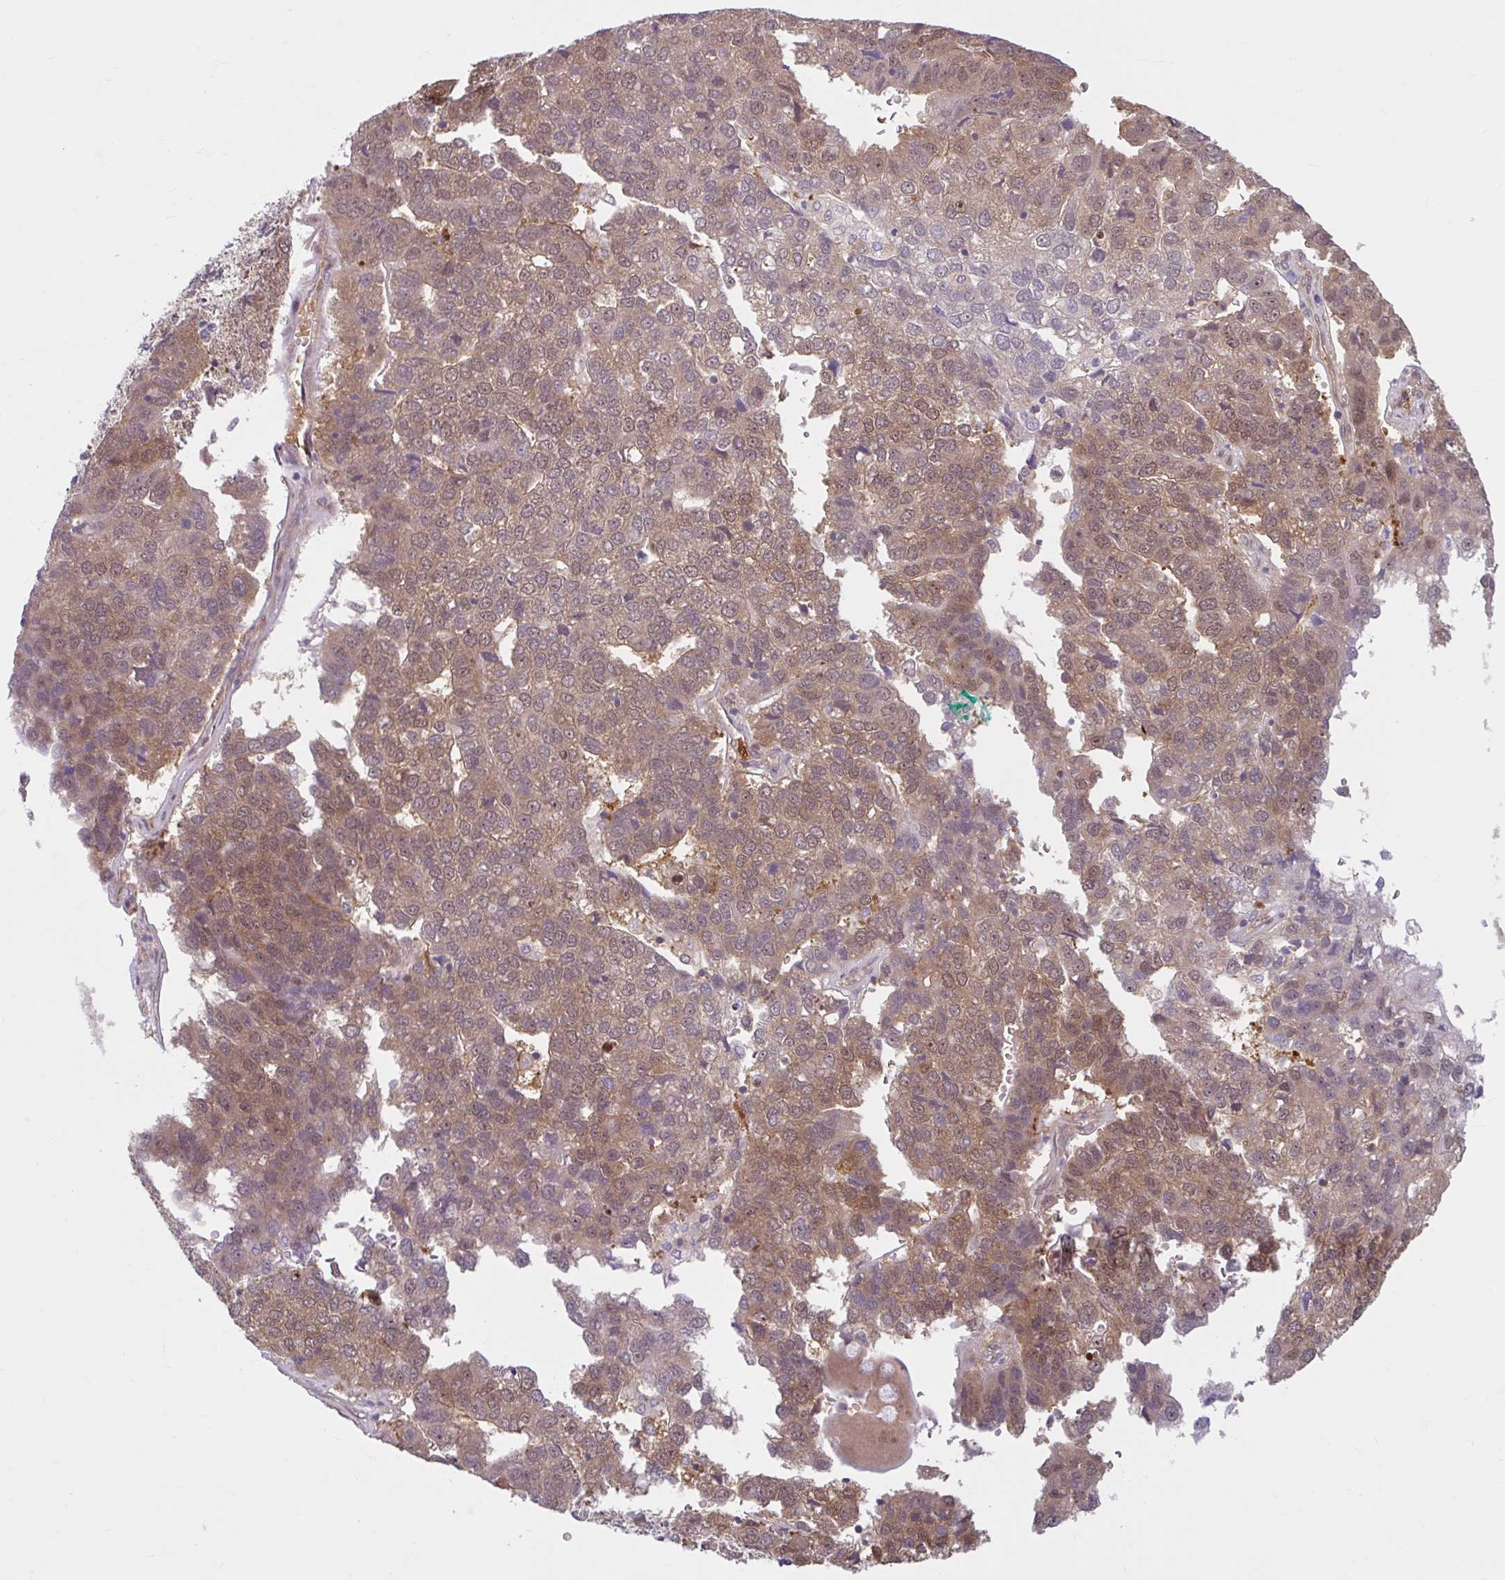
{"staining": {"intensity": "moderate", "quantity": ">75%", "location": "cytoplasmic/membranous"}, "tissue": "pancreatic cancer", "cell_type": "Tumor cells", "image_type": "cancer", "snomed": [{"axis": "morphology", "description": "Adenocarcinoma, NOS"}, {"axis": "topography", "description": "Pancreas"}], "caption": "Moderate cytoplasmic/membranous positivity for a protein is present in approximately >75% of tumor cells of adenocarcinoma (pancreatic) using IHC.", "gene": "HMBS", "patient": {"sex": "female", "age": 61}}